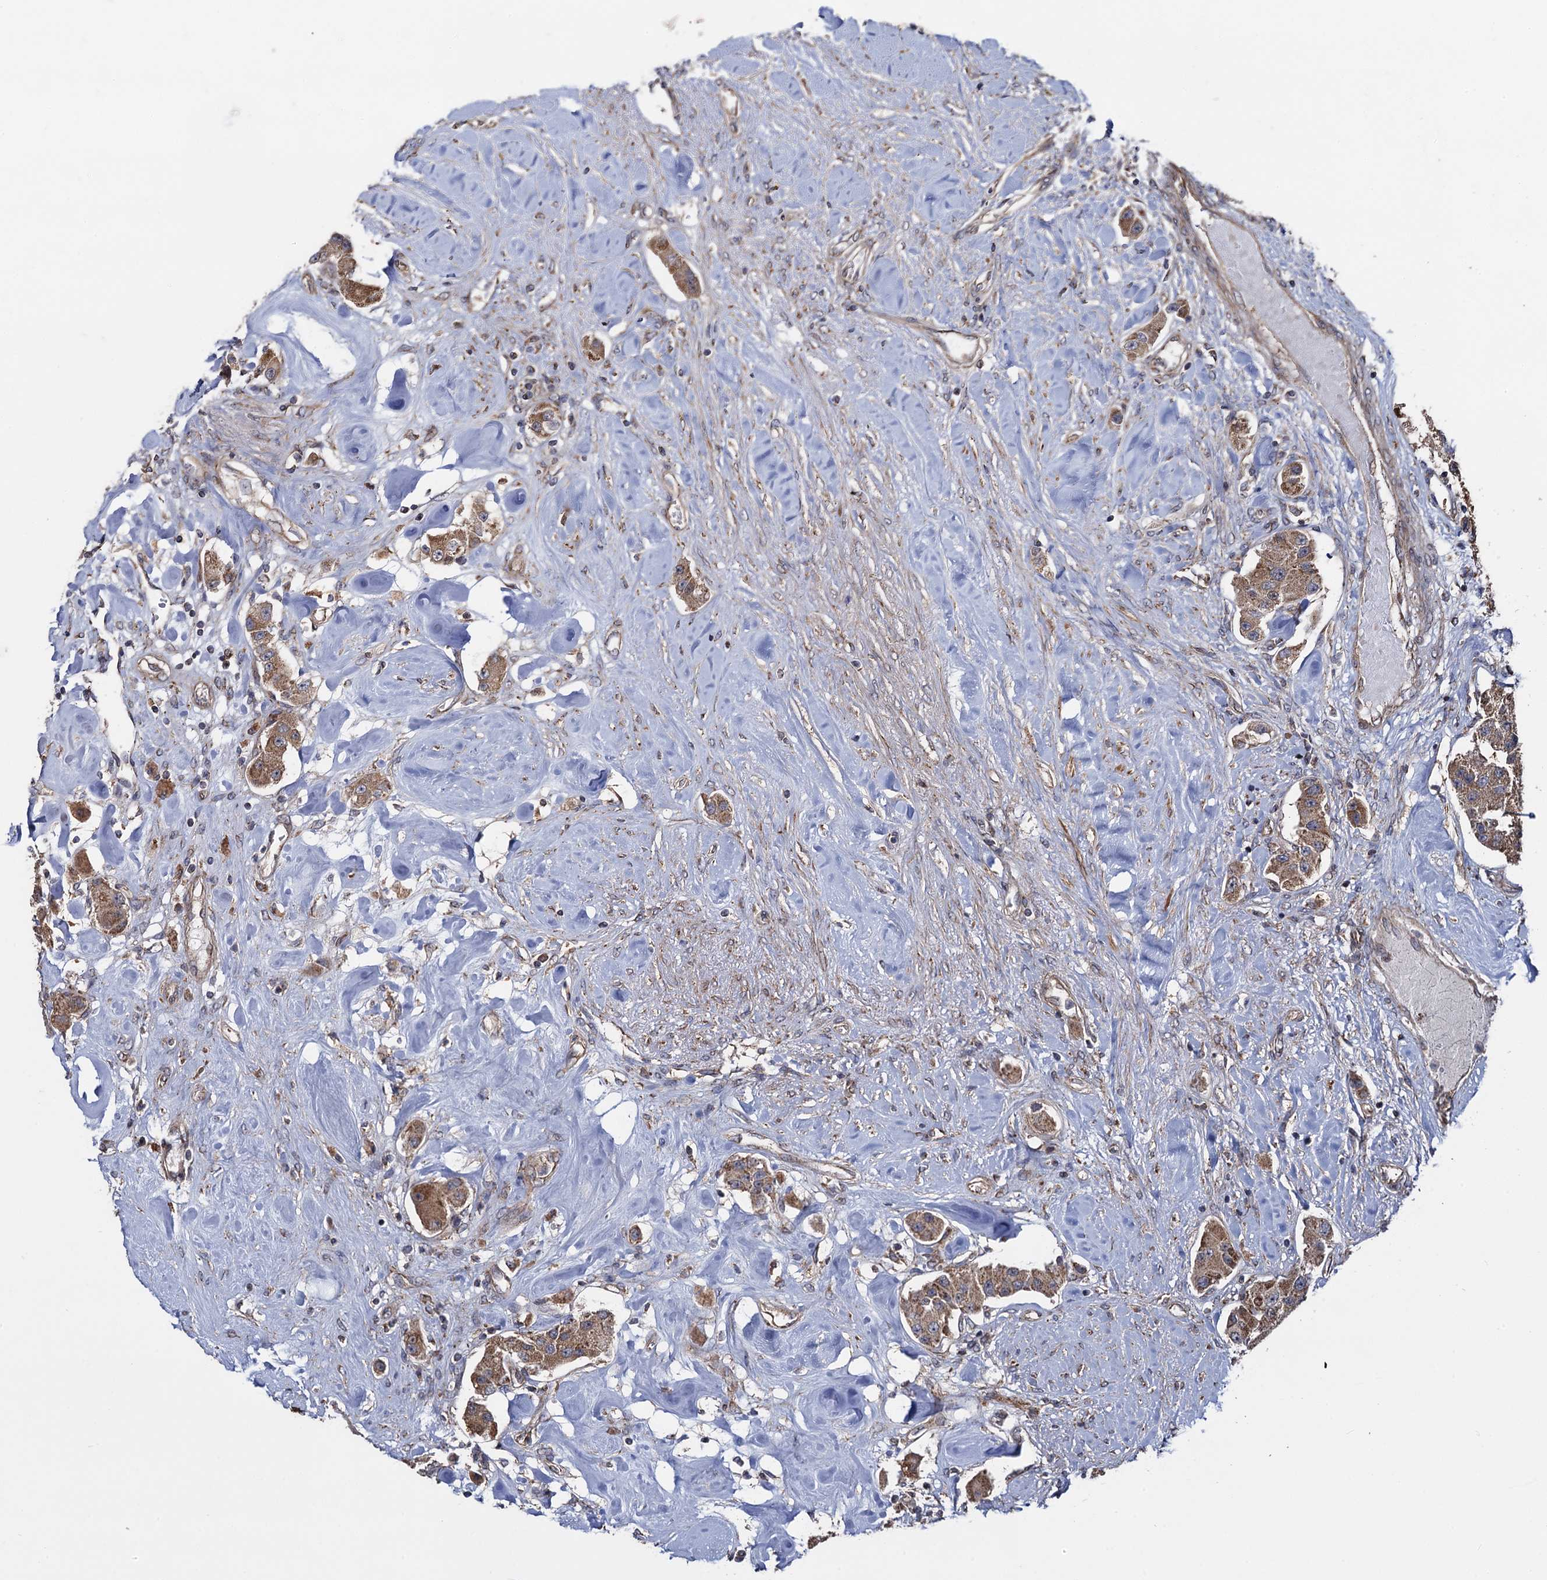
{"staining": {"intensity": "moderate", "quantity": ">75%", "location": "cytoplasmic/membranous"}, "tissue": "carcinoid", "cell_type": "Tumor cells", "image_type": "cancer", "snomed": [{"axis": "morphology", "description": "Carcinoid, malignant, NOS"}, {"axis": "topography", "description": "Pancreas"}], "caption": "Immunohistochemical staining of carcinoid (malignant) demonstrates medium levels of moderate cytoplasmic/membranous protein positivity in about >75% of tumor cells. The protein is stained brown, and the nuclei are stained in blue (DAB IHC with brightfield microscopy, high magnification).", "gene": "HAUS1", "patient": {"sex": "male", "age": 41}}